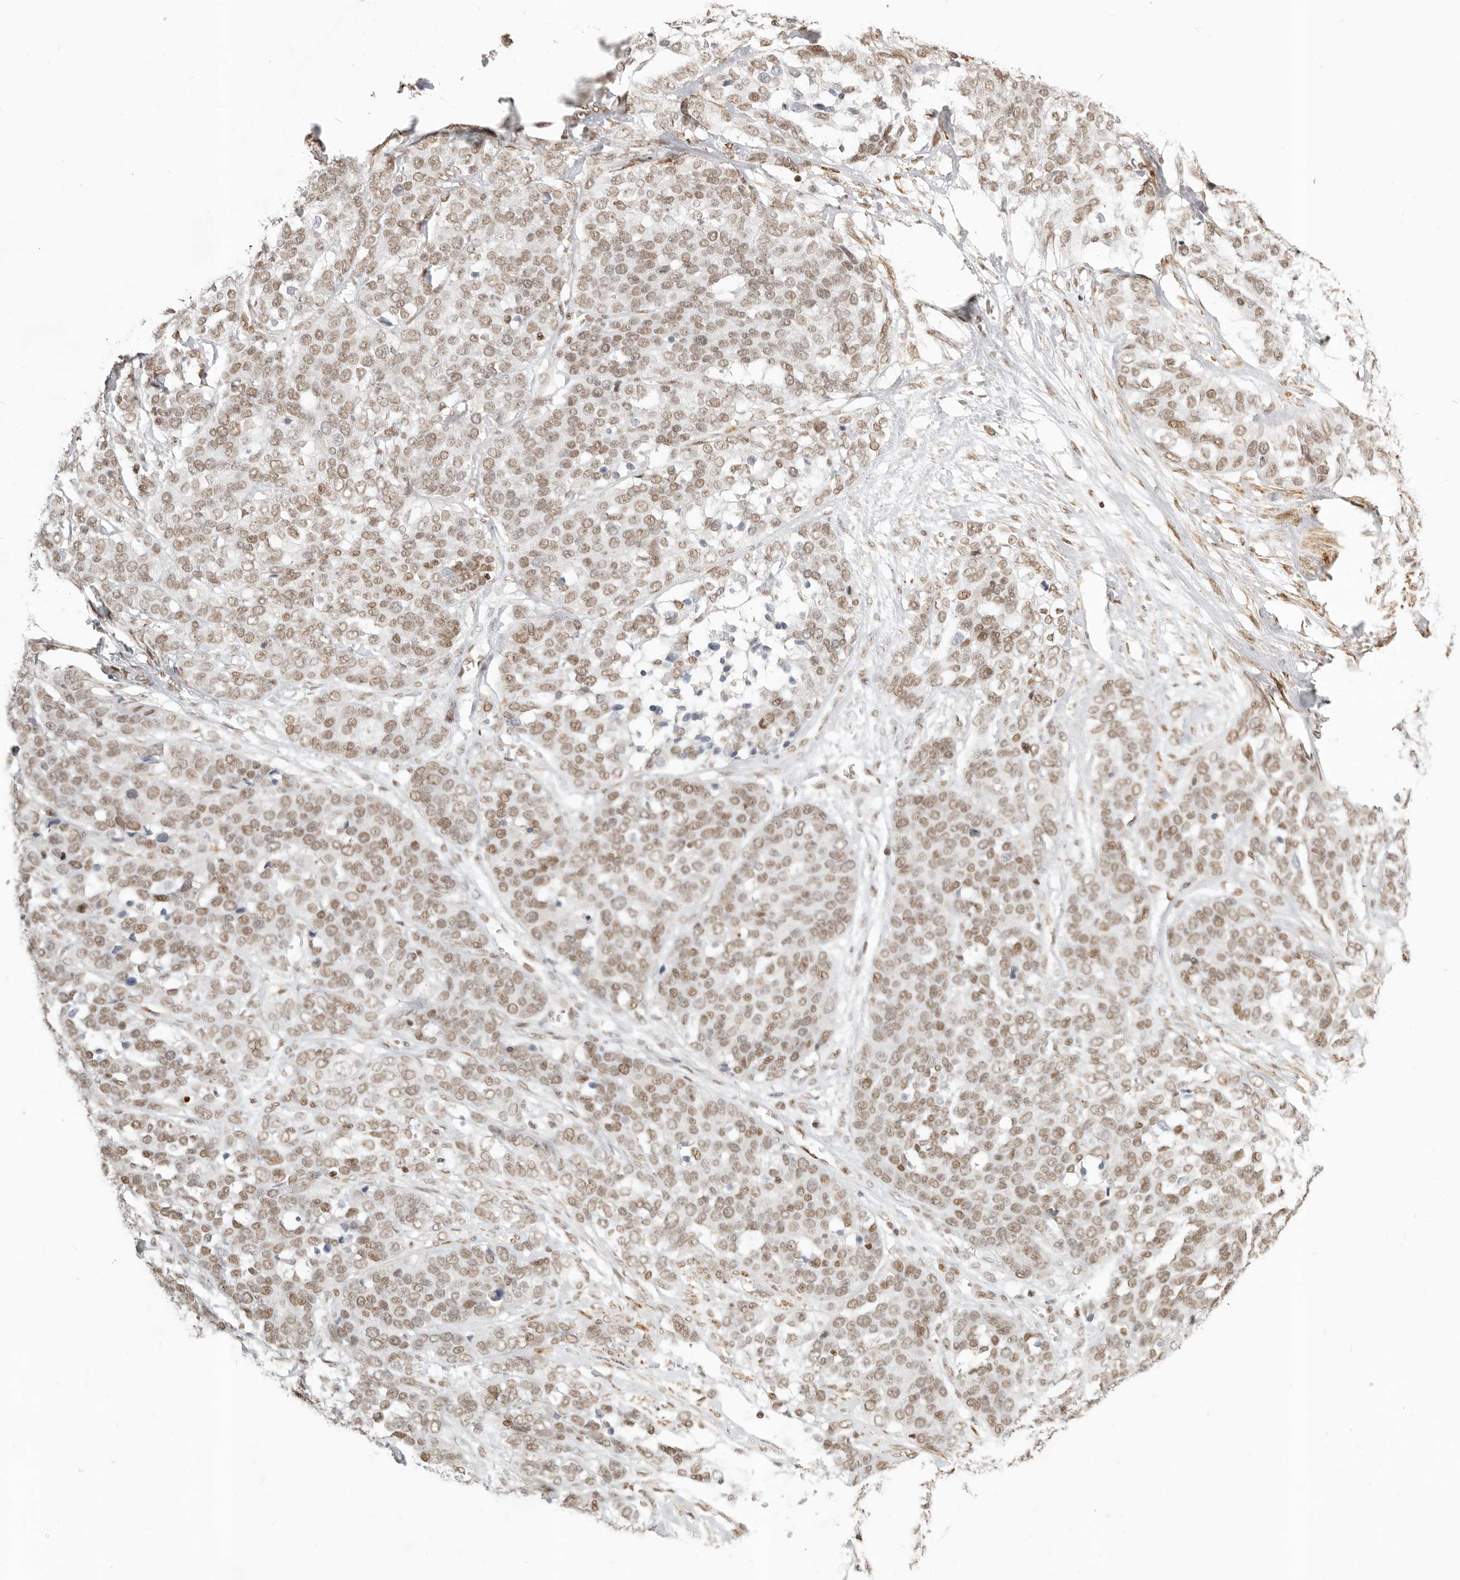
{"staining": {"intensity": "moderate", "quantity": ">75%", "location": "nuclear"}, "tissue": "ovarian cancer", "cell_type": "Tumor cells", "image_type": "cancer", "snomed": [{"axis": "morphology", "description": "Cystadenocarcinoma, serous, NOS"}, {"axis": "topography", "description": "Ovary"}], "caption": "Brown immunohistochemical staining in ovarian cancer reveals moderate nuclear staining in approximately >75% of tumor cells.", "gene": "GABPA", "patient": {"sex": "female", "age": 44}}